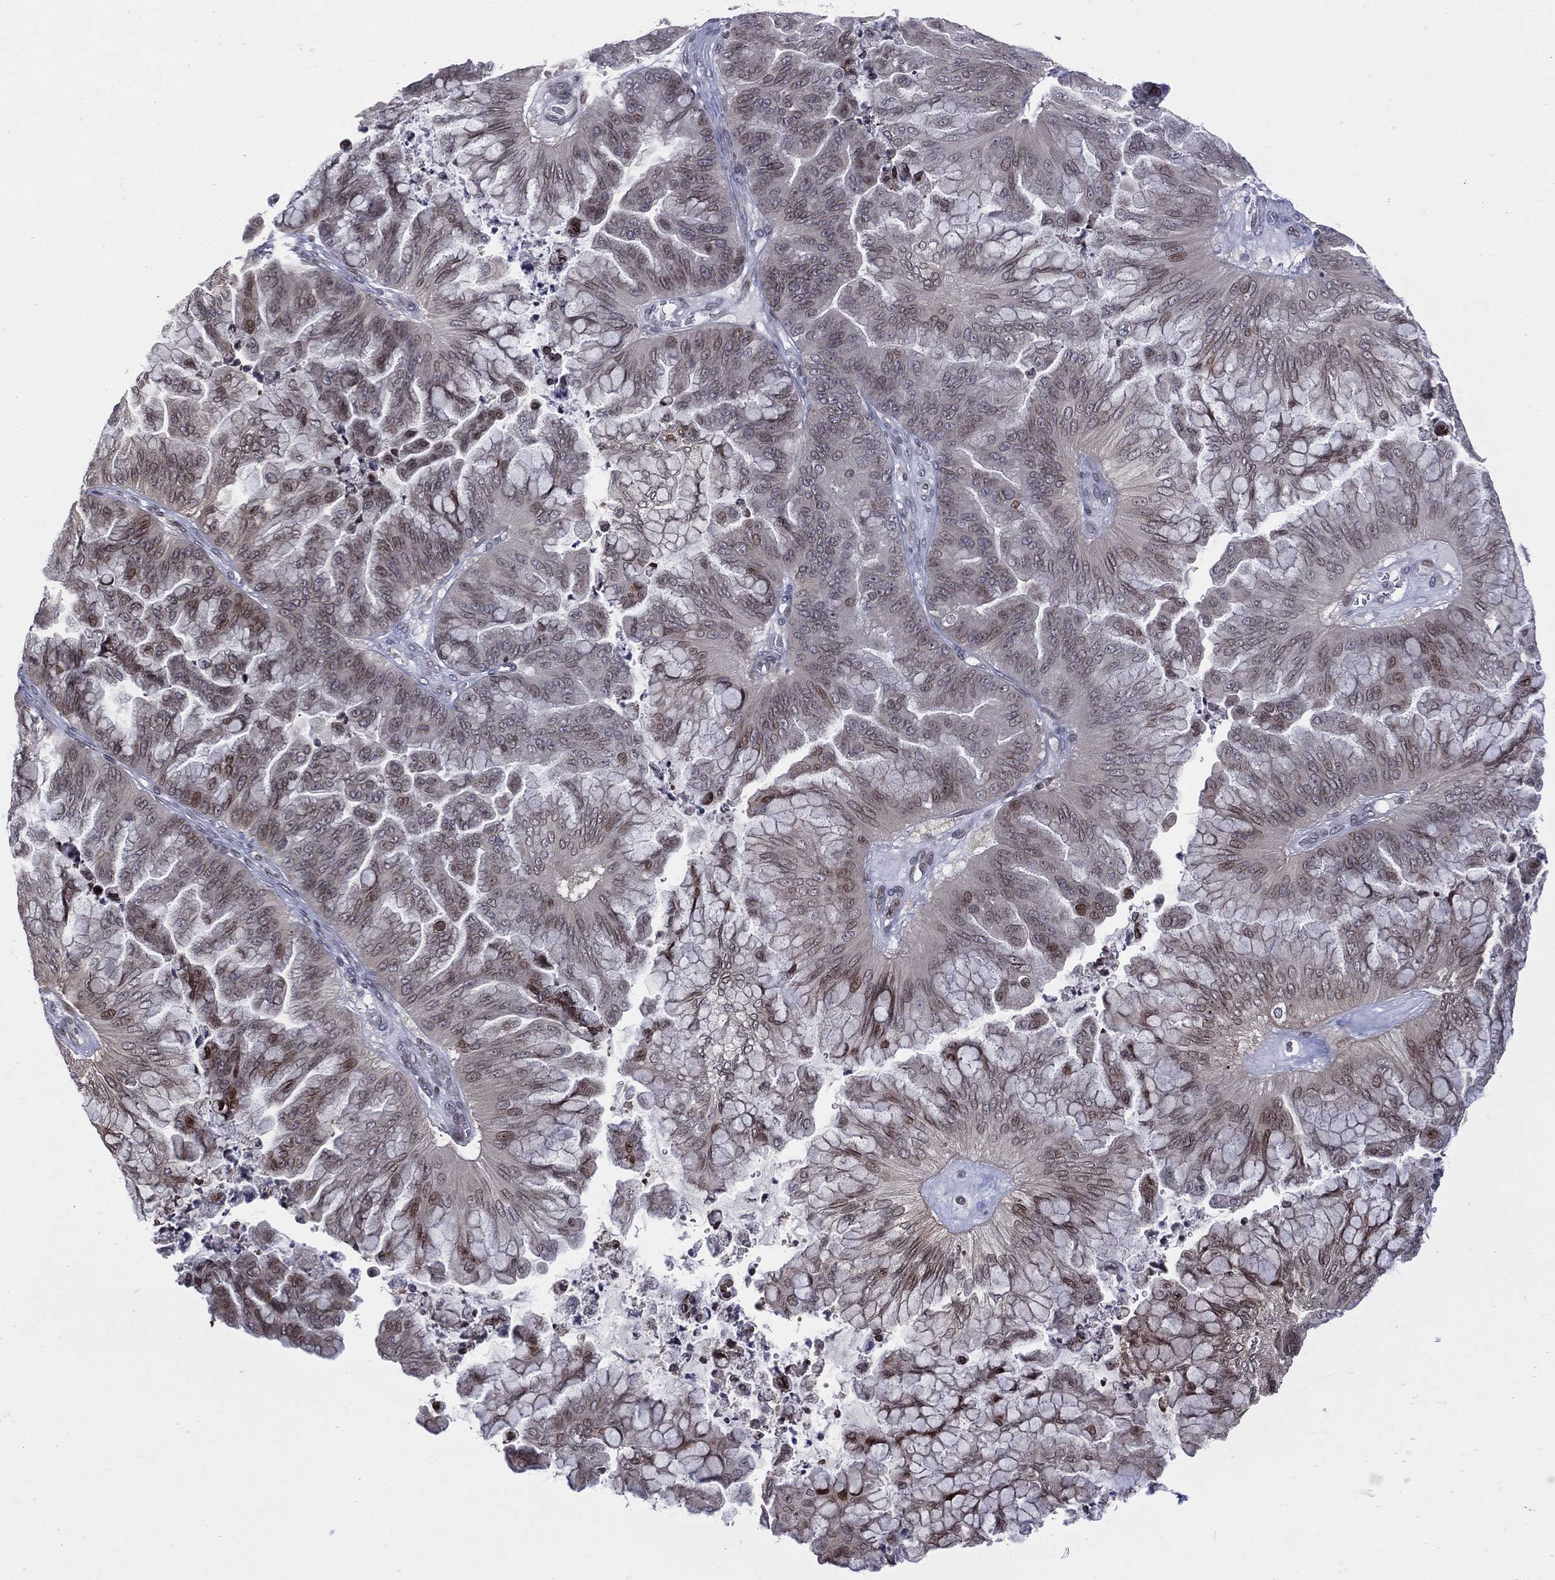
{"staining": {"intensity": "moderate", "quantity": "<25%", "location": "nuclear"}, "tissue": "ovarian cancer", "cell_type": "Tumor cells", "image_type": "cancer", "snomed": [{"axis": "morphology", "description": "Cystadenocarcinoma, mucinous, NOS"}, {"axis": "topography", "description": "Ovary"}], "caption": "Immunohistochemistry (IHC) of ovarian mucinous cystadenocarcinoma demonstrates low levels of moderate nuclear staining in about <25% of tumor cells.", "gene": "DBF4B", "patient": {"sex": "female", "age": 67}}